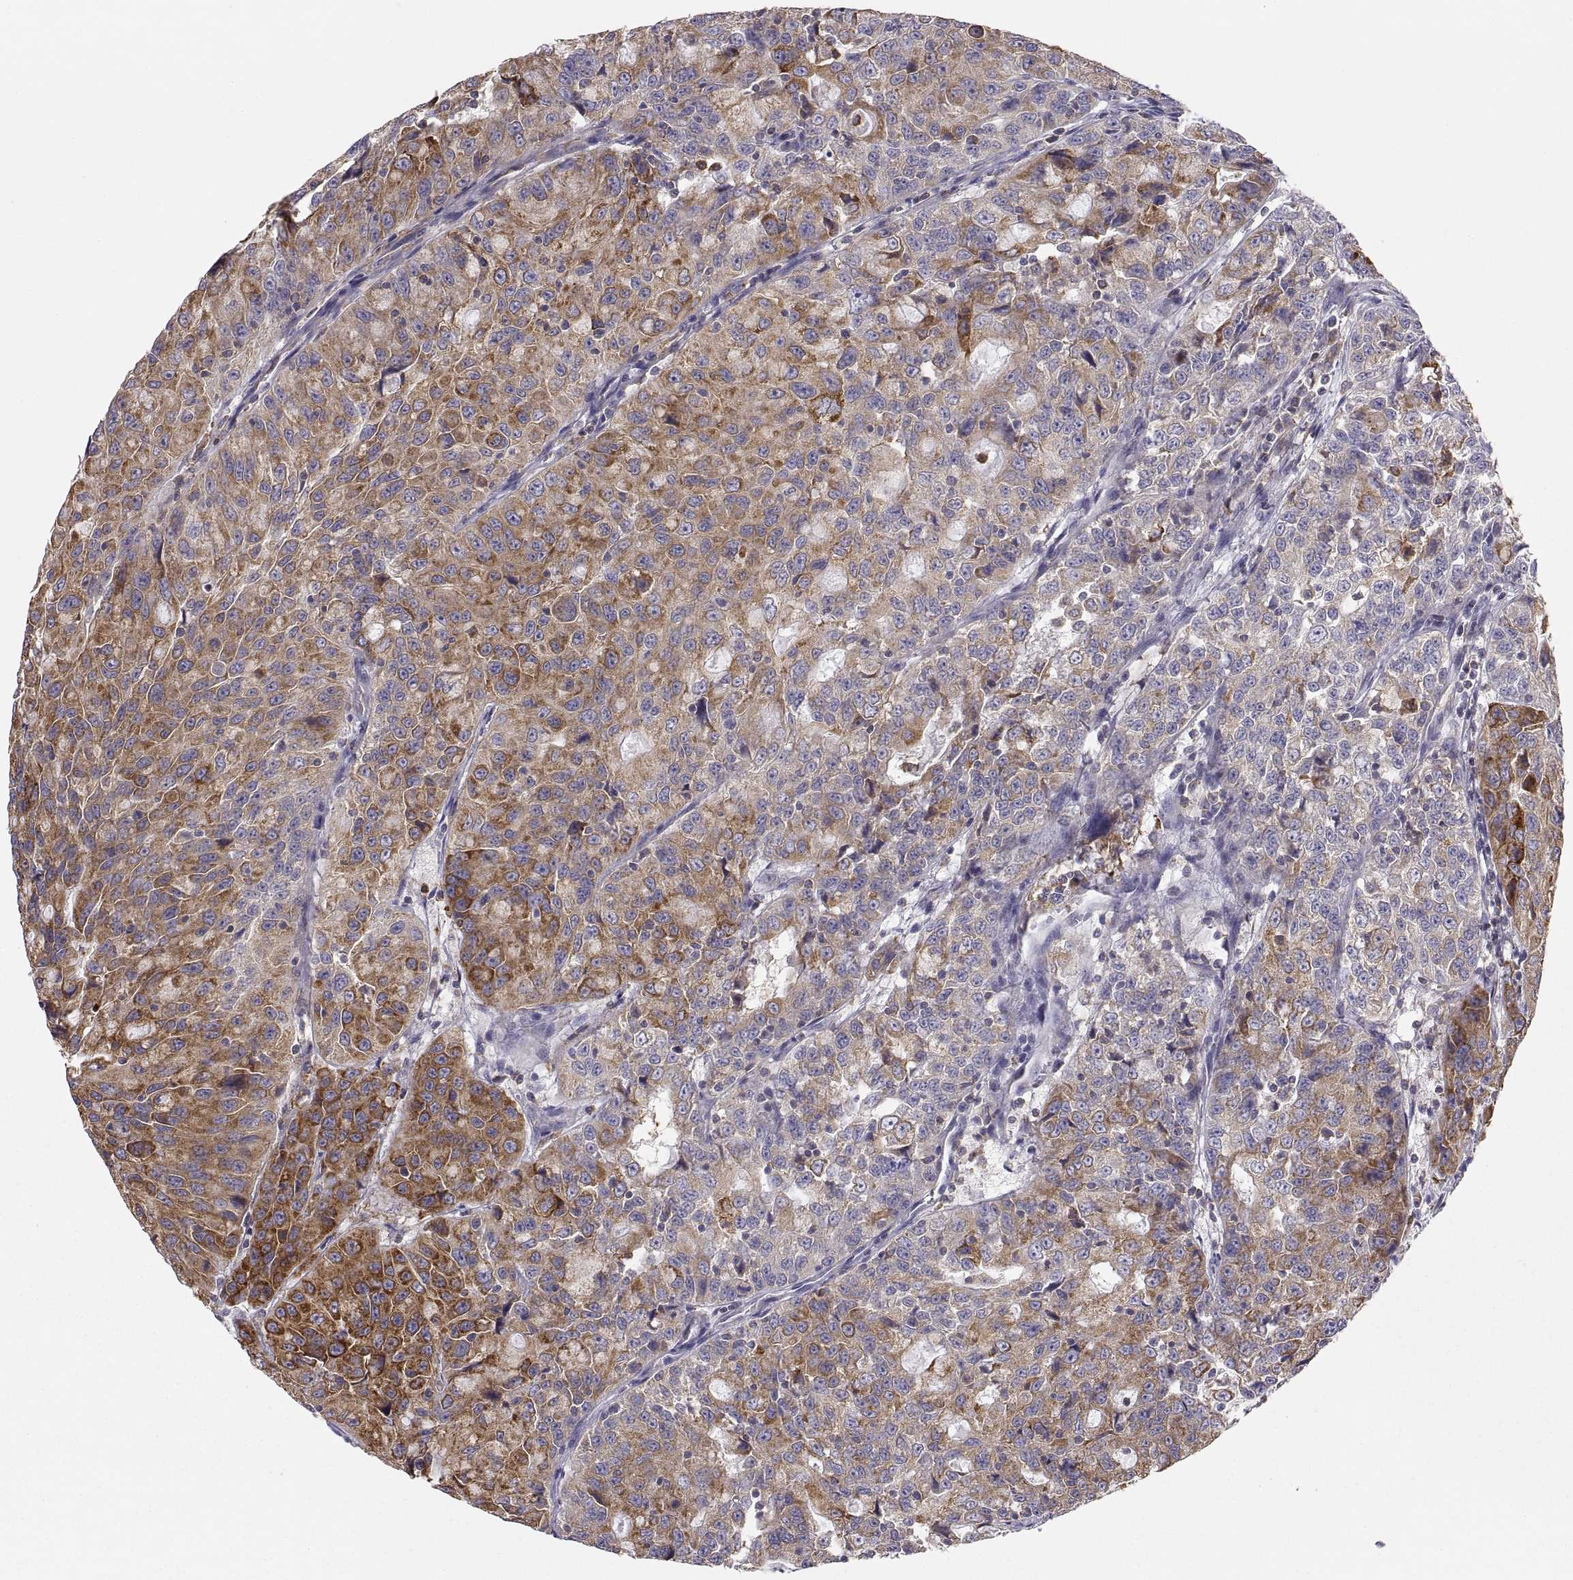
{"staining": {"intensity": "strong", "quantity": "<25%", "location": "cytoplasmic/membranous"}, "tissue": "urothelial cancer", "cell_type": "Tumor cells", "image_type": "cancer", "snomed": [{"axis": "morphology", "description": "Urothelial carcinoma, NOS"}, {"axis": "morphology", "description": "Urothelial carcinoma, High grade"}, {"axis": "topography", "description": "Urinary bladder"}], "caption": "This is an image of immunohistochemistry staining of urothelial cancer, which shows strong positivity in the cytoplasmic/membranous of tumor cells.", "gene": "ERO1A", "patient": {"sex": "female", "age": 73}}